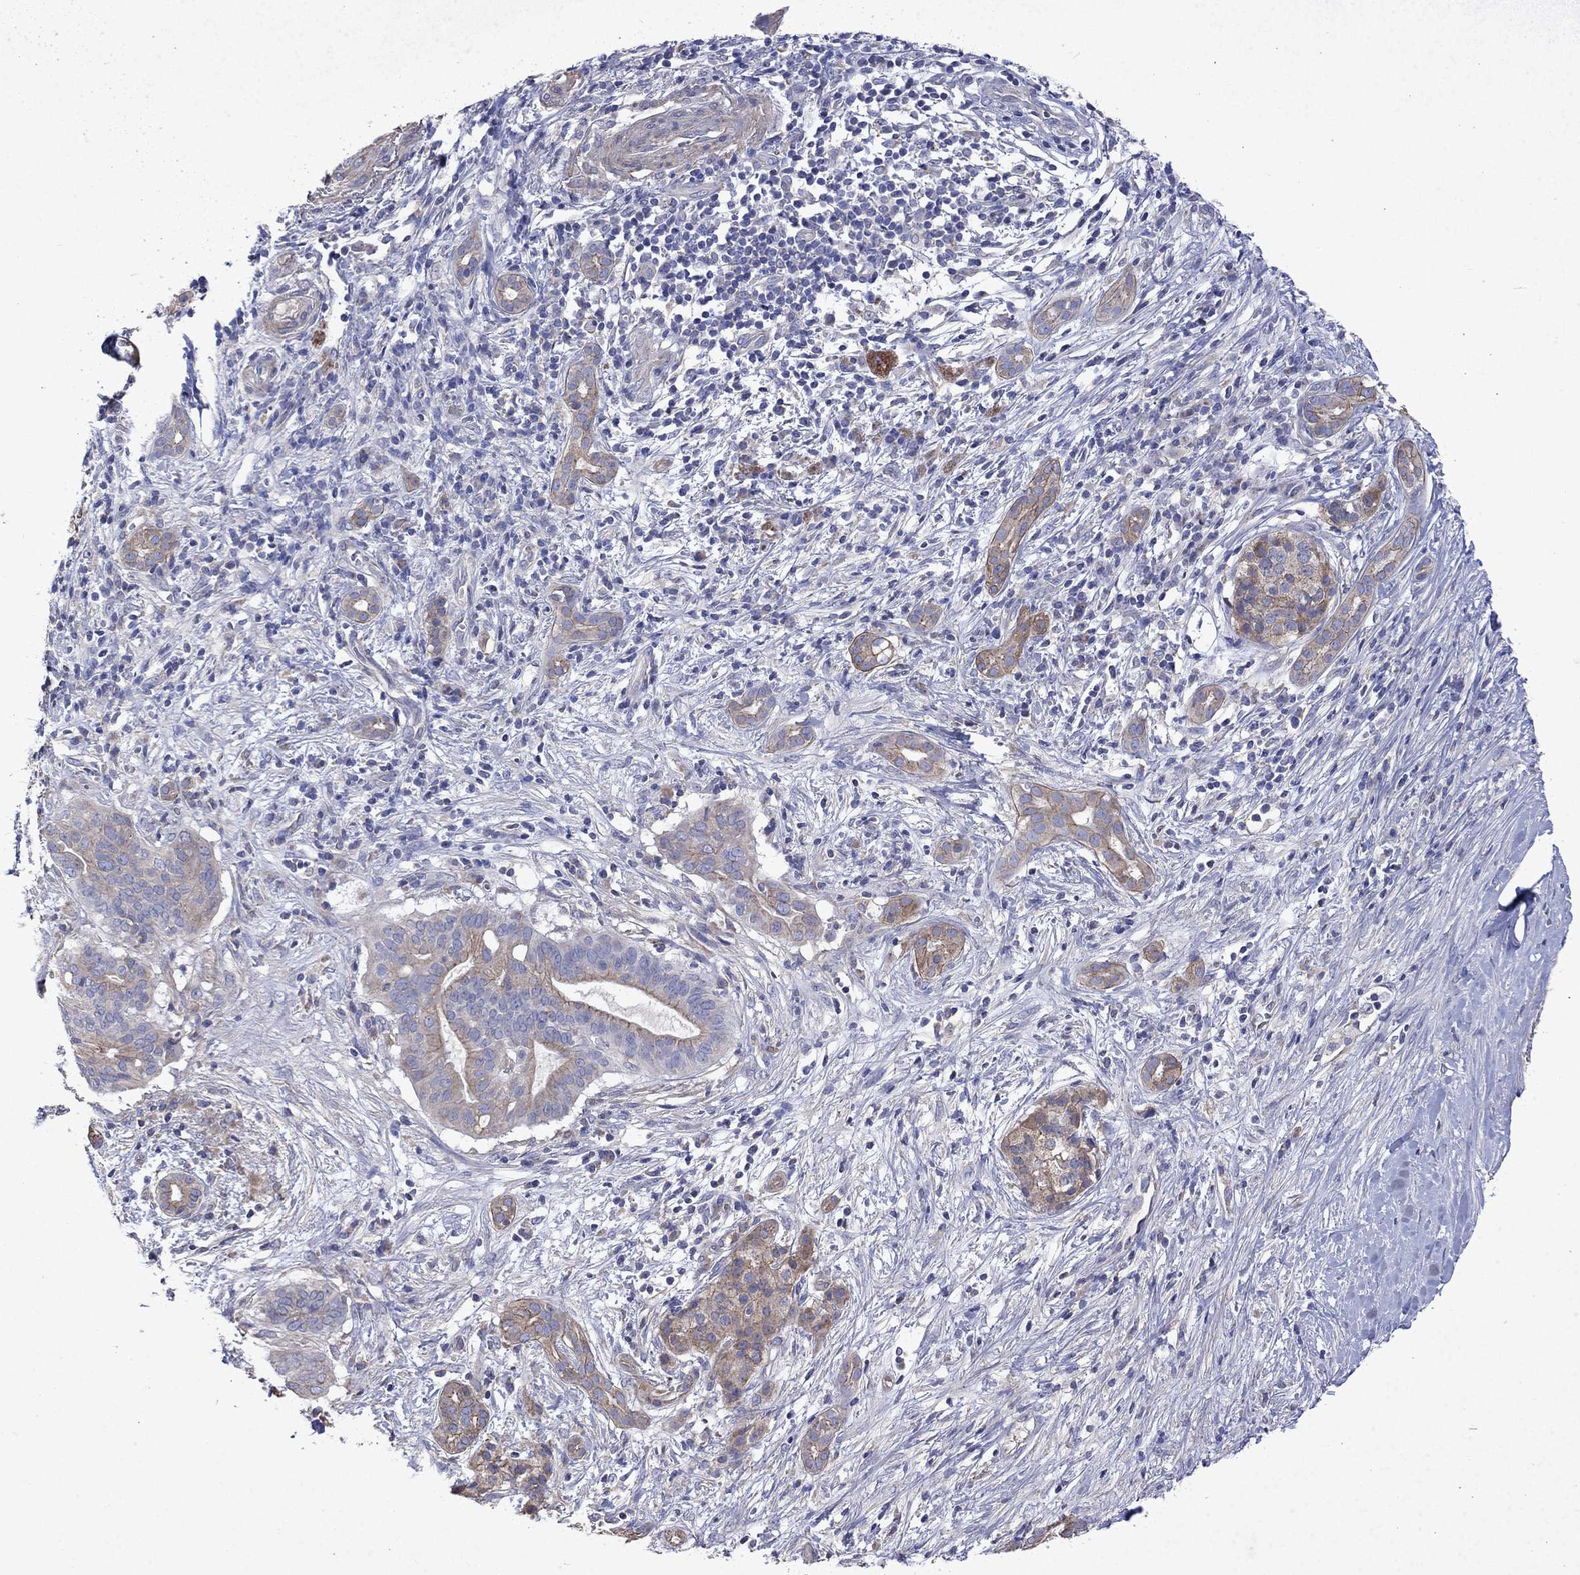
{"staining": {"intensity": "moderate", "quantity": "<25%", "location": "cytoplasmic/membranous"}, "tissue": "pancreatic cancer", "cell_type": "Tumor cells", "image_type": "cancer", "snomed": [{"axis": "morphology", "description": "Adenocarcinoma, NOS"}, {"axis": "topography", "description": "Pancreas"}], "caption": "Immunohistochemistry staining of adenocarcinoma (pancreatic), which reveals low levels of moderate cytoplasmic/membranous expression in about <25% of tumor cells indicating moderate cytoplasmic/membranous protein staining. The staining was performed using DAB (3,3'-diaminobenzidine) (brown) for protein detection and nuclei were counterstained in hematoxylin (blue).", "gene": "DTNA", "patient": {"sex": "male", "age": 61}}